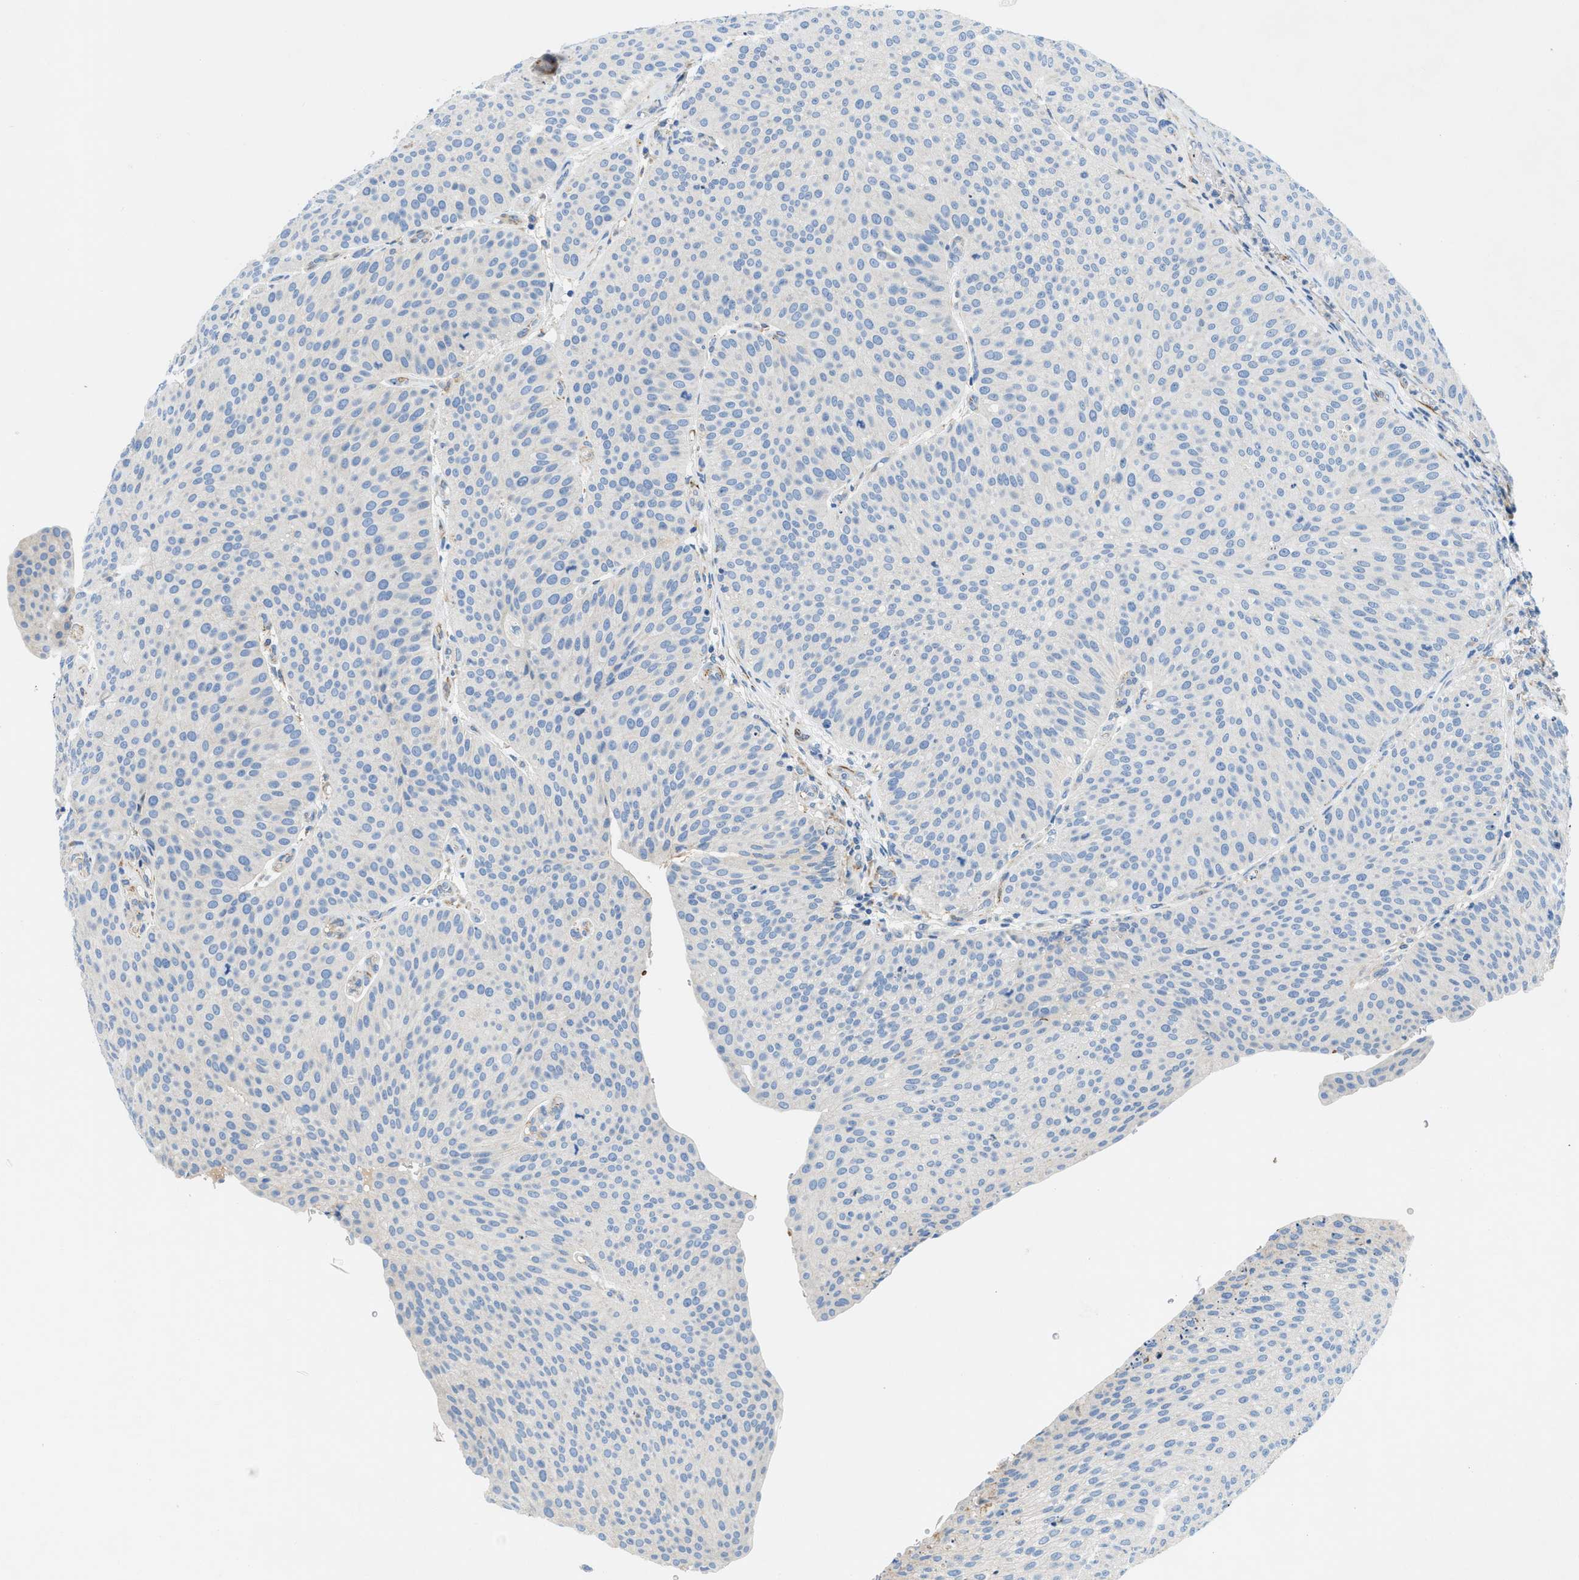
{"staining": {"intensity": "negative", "quantity": "none", "location": "none"}, "tissue": "urothelial cancer", "cell_type": "Tumor cells", "image_type": "cancer", "snomed": [{"axis": "morphology", "description": "Urothelial carcinoma, Low grade"}, {"axis": "topography", "description": "Smooth muscle"}, {"axis": "topography", "description": "Urinary bladder"}], "caption": "Immunohistochemistry histopathology image of urothelial carcinoma (low-grade) stained for a protein (brown), which displays no positivity in tumor cells.", "gene": "ZNF831", "patient": {"sex": "male", "age": 60}}